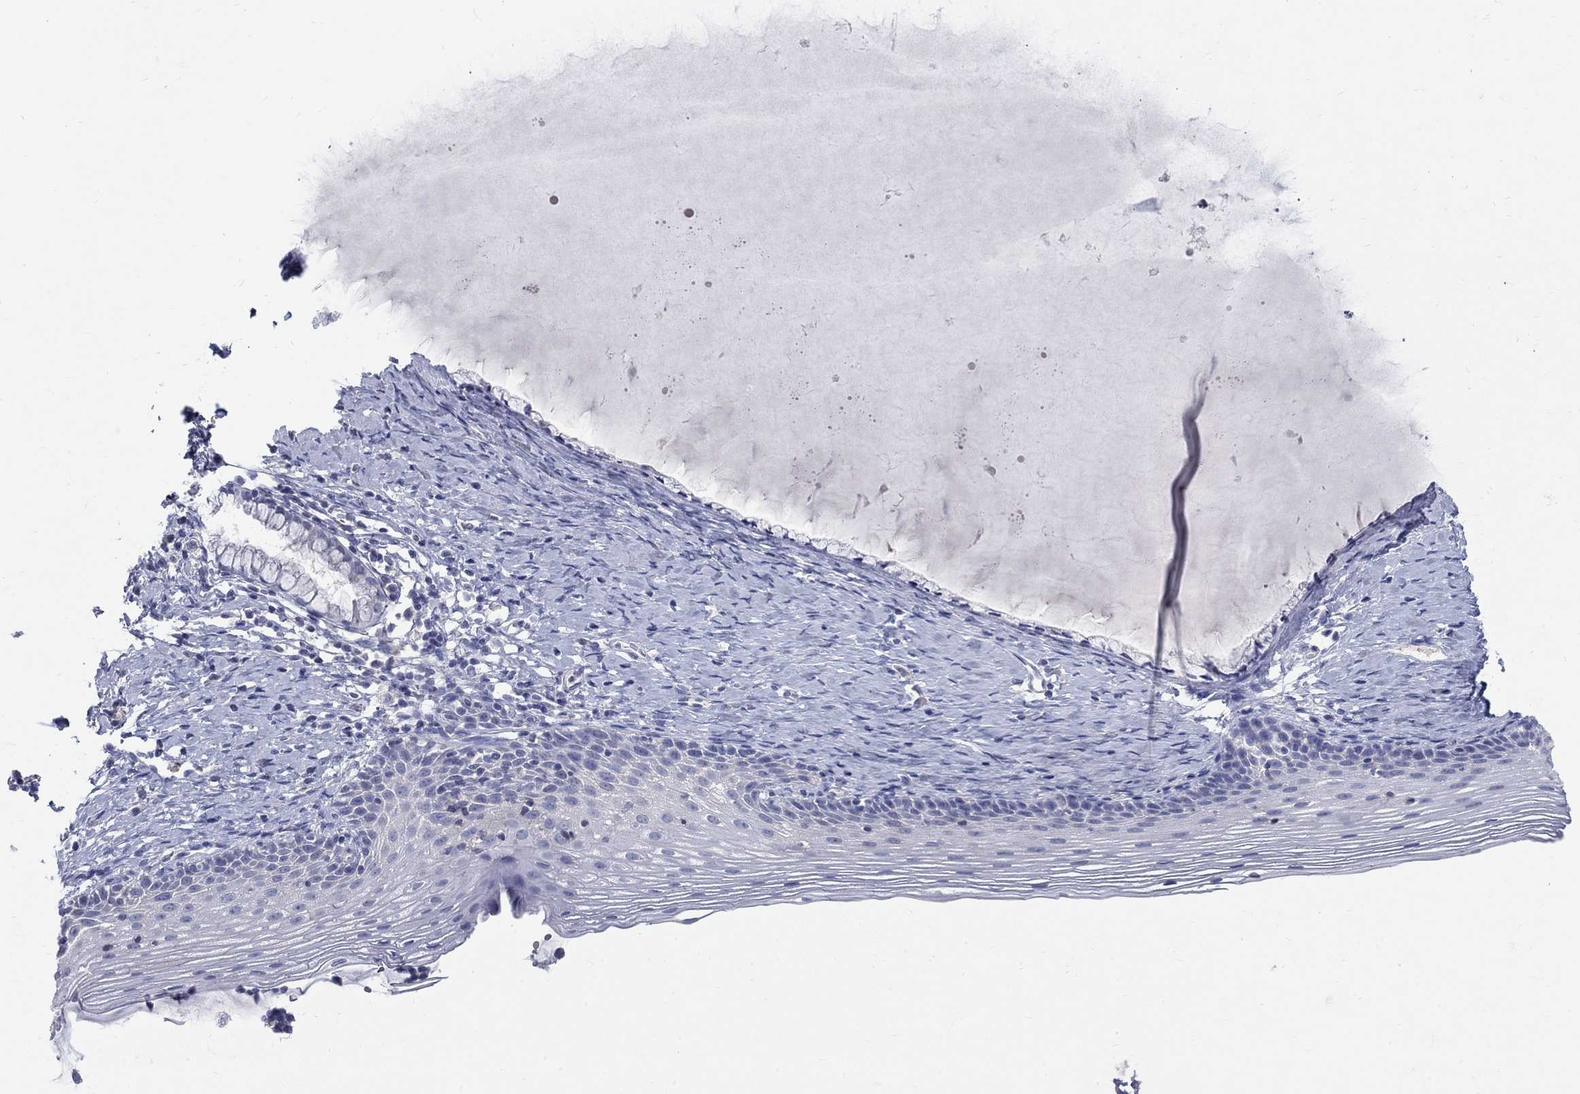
{"staining": {"intensity": "negative", "quantity": "none", "location": "none"}, "tissue": "cervix", "cell_type": "Glandular cells", "image_type": "normal", "snomed": [{"axis": "morphology", "description": "Normal tissue, NOS"}, {"axis": "topography", "description": "Cervix"}], "caption": "This is an immunohistochemistry photomicrograph of benign human cervix. There is no positivity in glandular cells.", "gene": "PTH1R", "patient": {"sex": "female", "age": 39}}